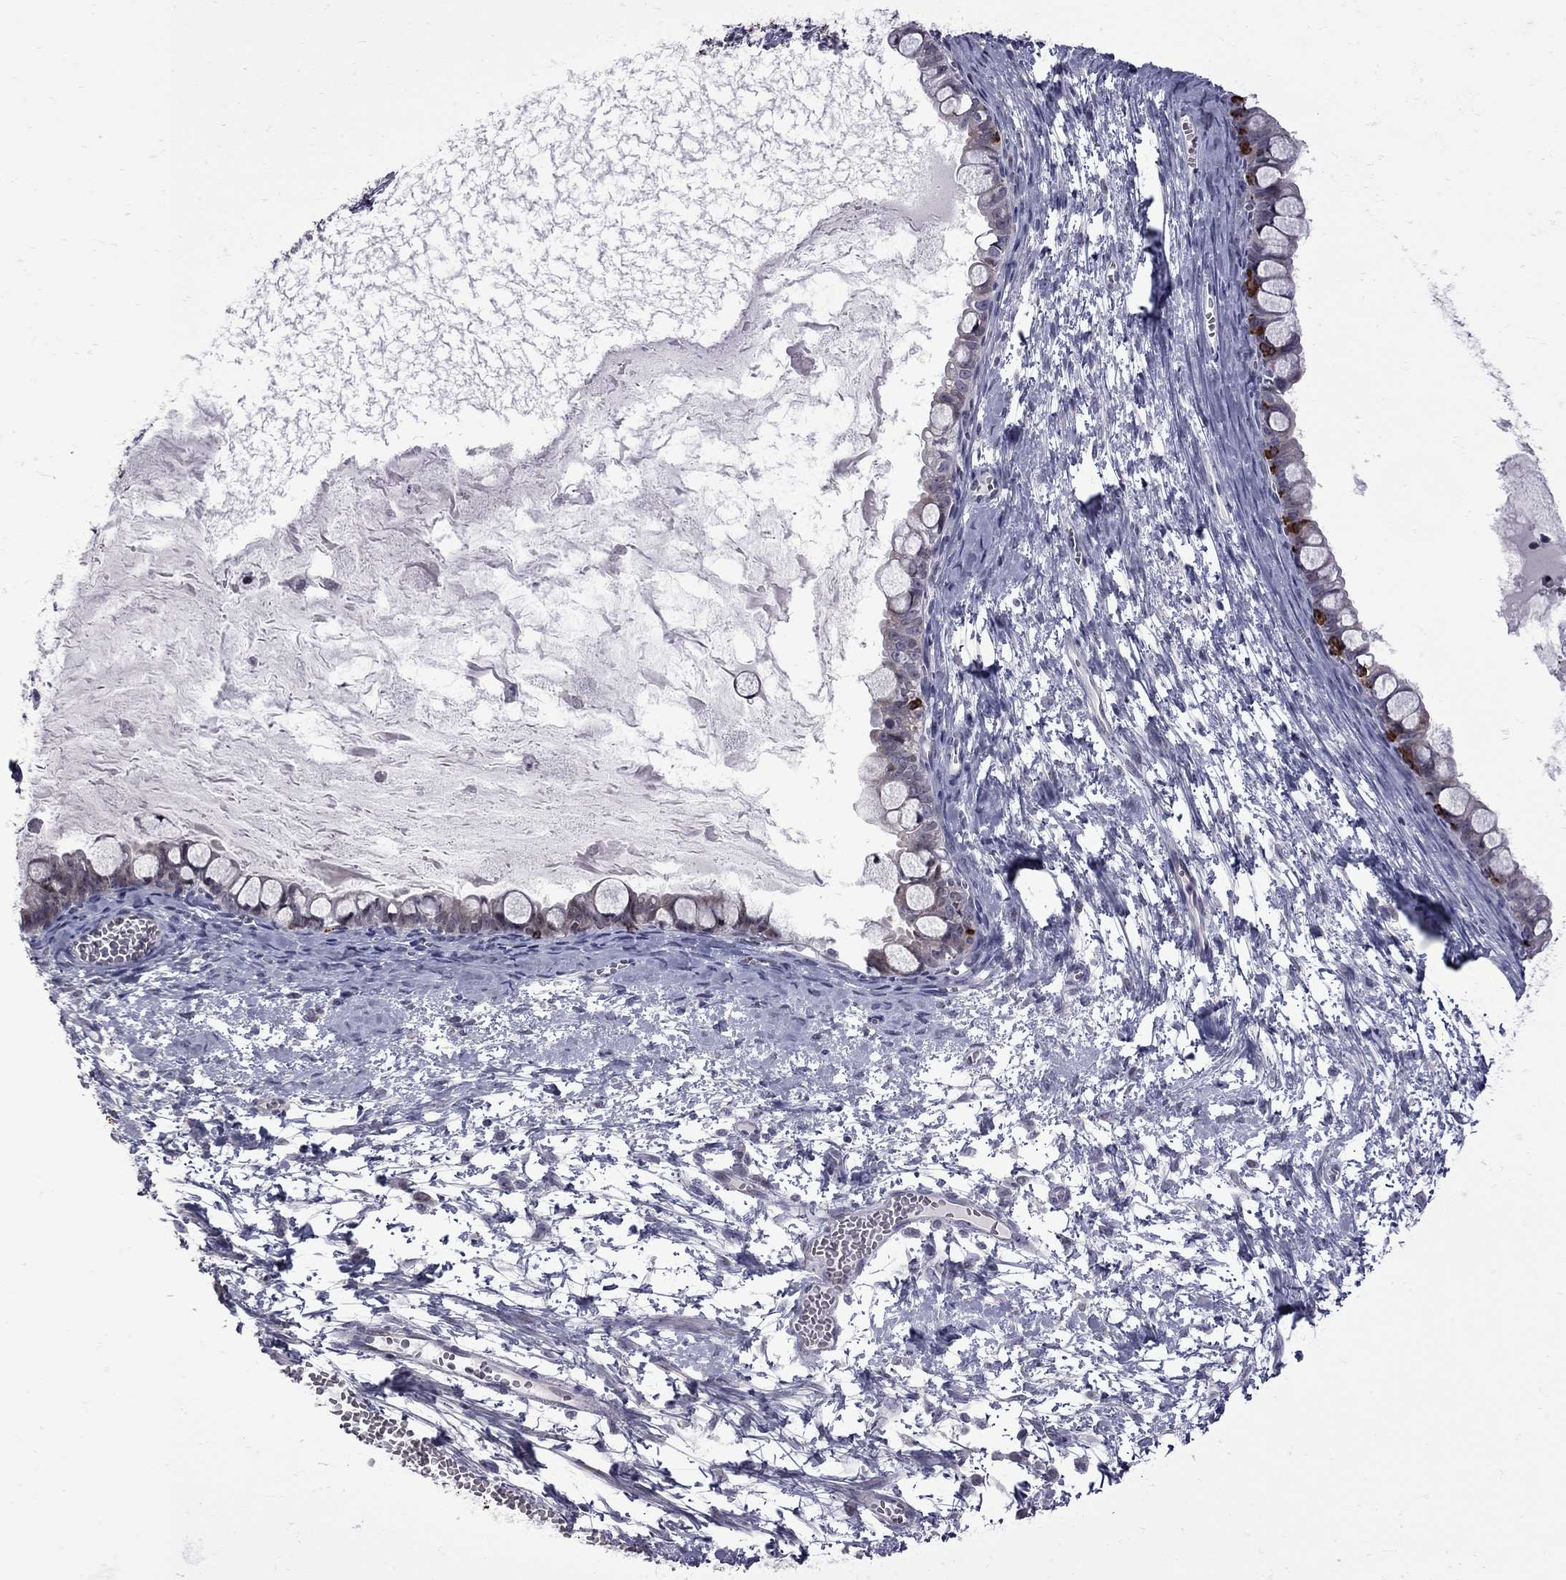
{"staining": {"intensity": "strong", "quantity": "<25%", "location": "cytoplasmic/membranous"}, "tissue": "ovarian cancer", "cell_type": "Tumor cells", "image_type": "cancer", "snomed": [{"axis": "morphology", "description": "Cystadenocarcinoma, mucinous, NOS"}, {"axis": "topography", "description": "Ovary"}], "caption": "Immunohistochemical staining of human ovarian cancer (mucinous cystadenocarcinoma) shows medium levels of strong cytoplasmic/membranous staining in approximately <25% of tumor cells. (brown staining indicates protein expression, while blue staining denotes nuclei).", "gene": "NRARP", "patient": {"sex": "female", "age": 63}}